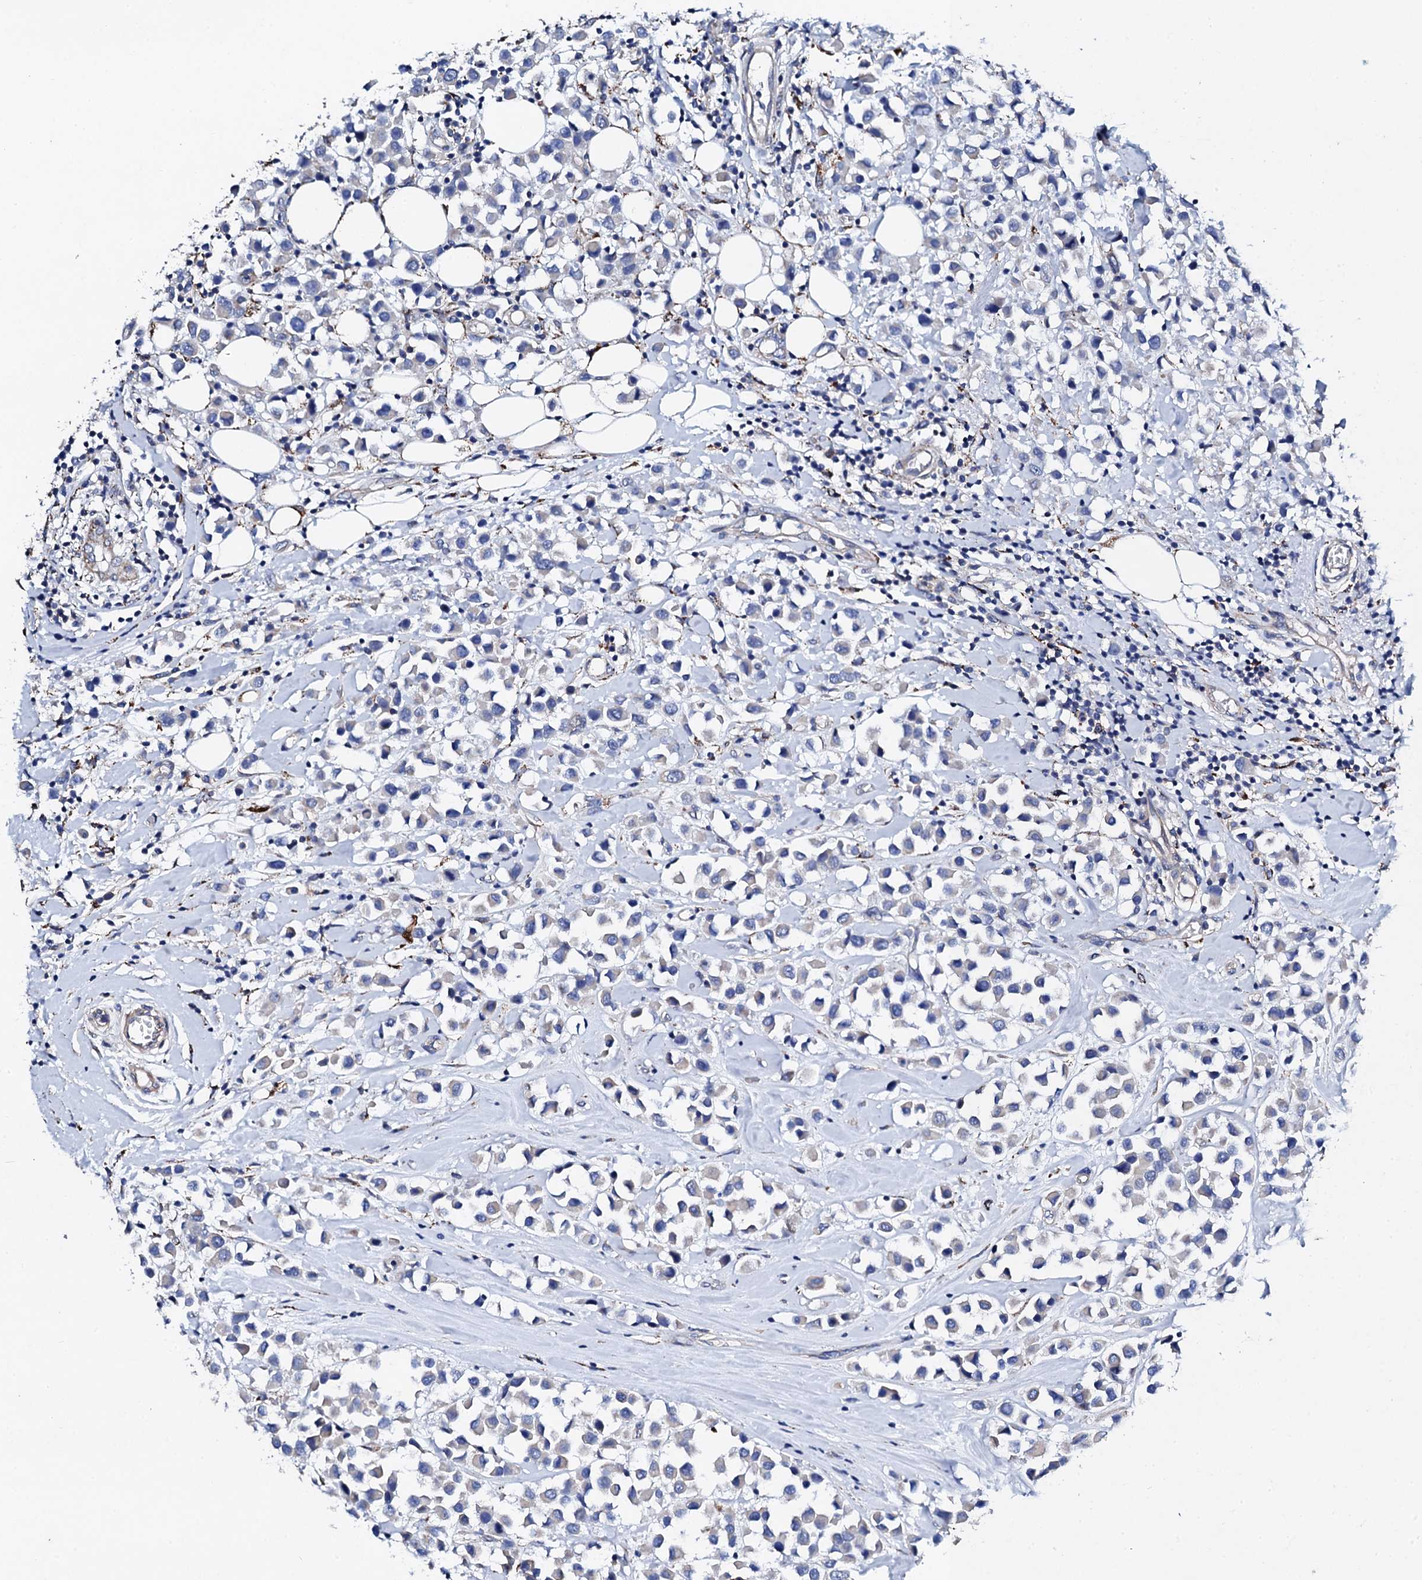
{"staining": {"intensity": "negative", "quantity": "none", "location": "none"}, "tissue": "breast cancer", "cell_type": "Tumor cells", "image_type": "cancer", "snomed": [{"axis": "morphology", "description": "Duct carcinoma"}, {"axis": "topography", "description": "Breast"}], "caption": "An immunohistochemistry histopathology image of breast cancer (intraductal carcinoma) is shown. There is no staining in tumor cells of breast cancer (intraductal carcinoma).", "gene": "KLHL32", "patient": {"sex": "female", "age": 61}}